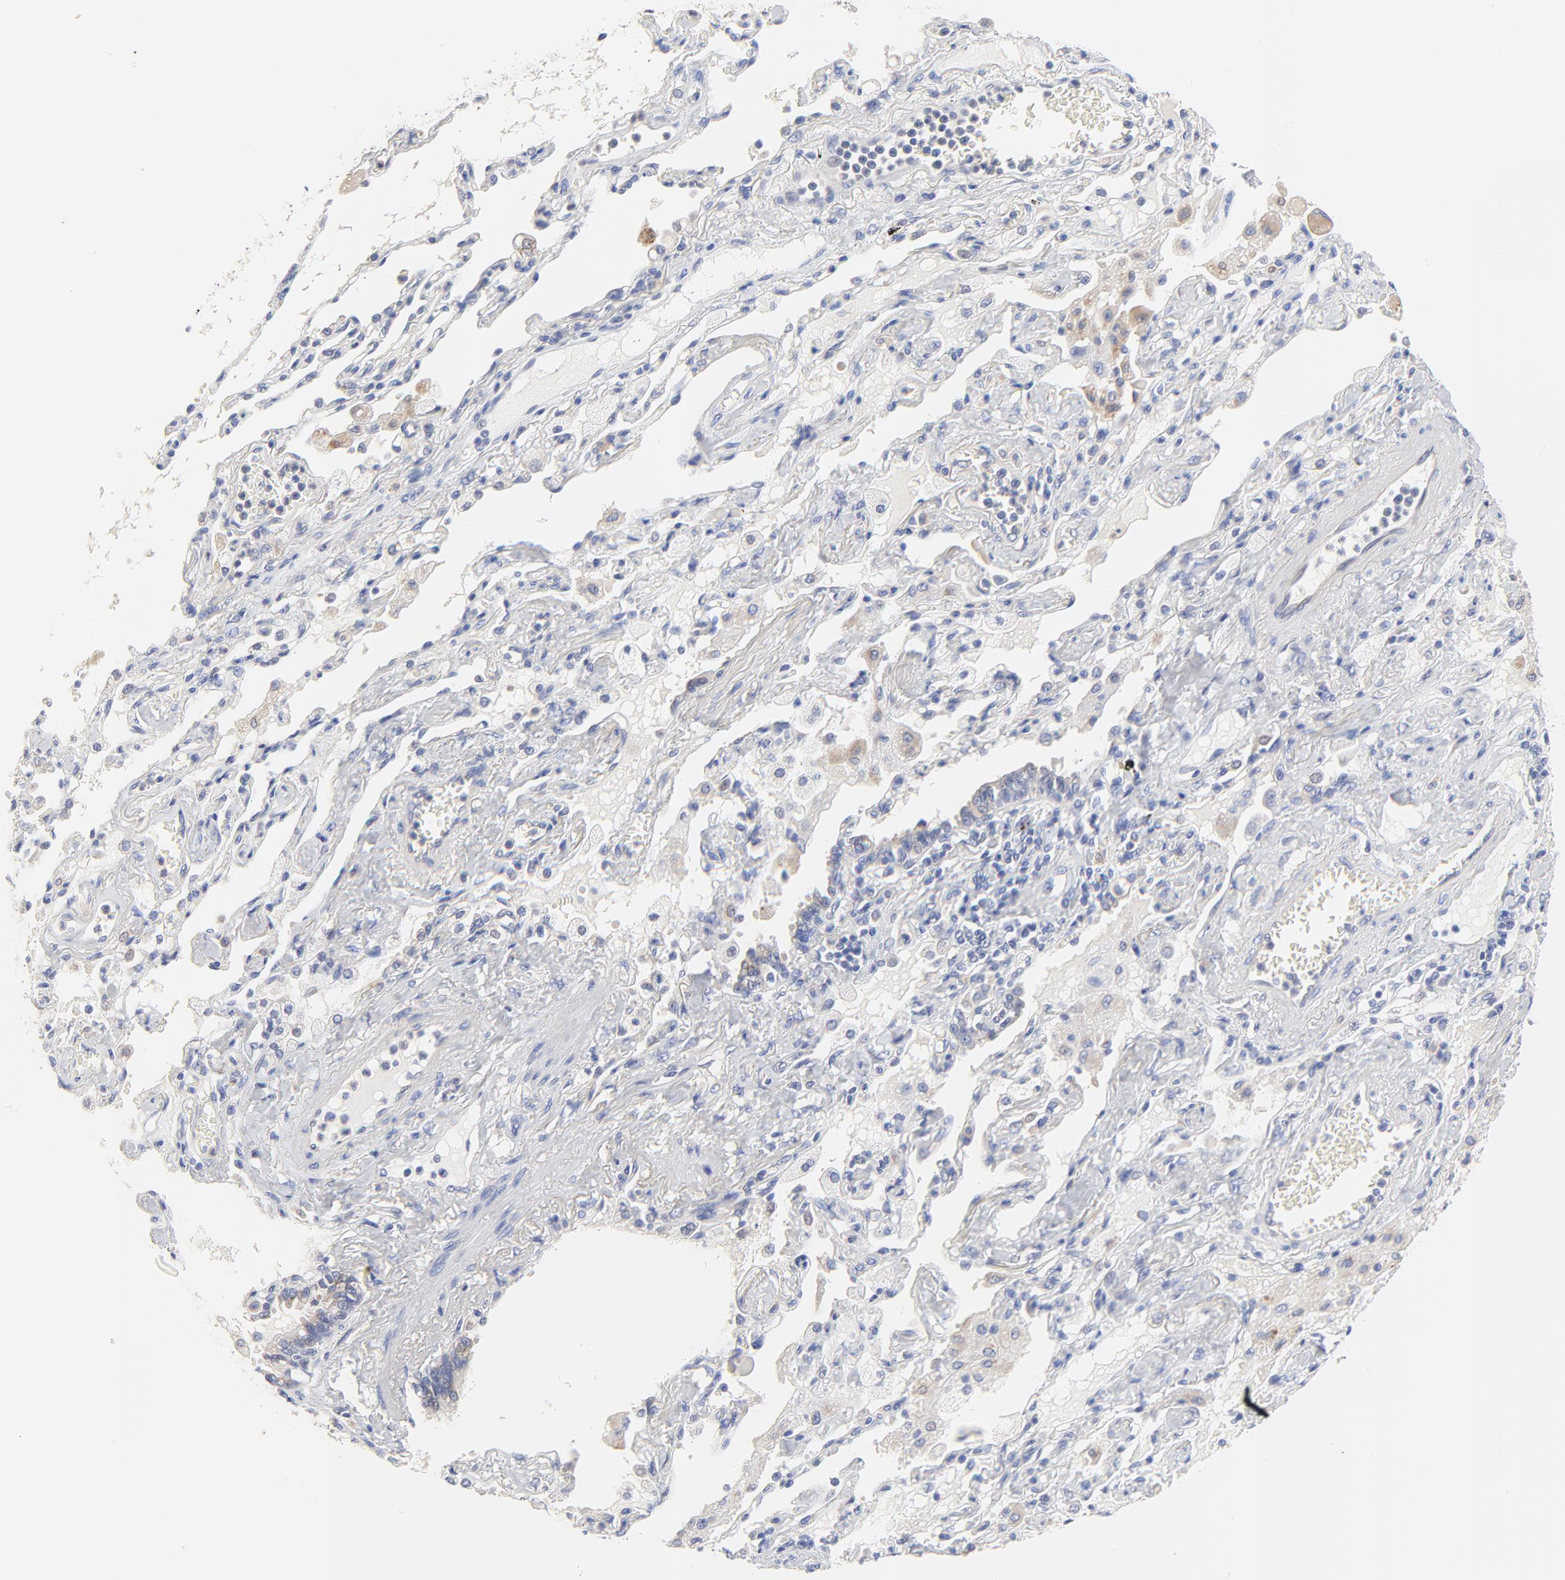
{"staining": {"intensity": "negative", "quantity": "none", "location": "none"}, "tissue": "lung cancer", "cell_type": "Tumor cells", "image_type": "cancer", "snomed": [{"axis": "morphology", "description": "Squamous cell carcinoma, NOS"}, {"axis": "topography", "description": "Lung"}], "caption": "This is an immunohistochemistry (IHC) image of lung cancer (squamous cell carcinoma). There is no expression in tumor cells.", "gene": "FBXL2", "patient": {"sex": "female", "age": 76}}